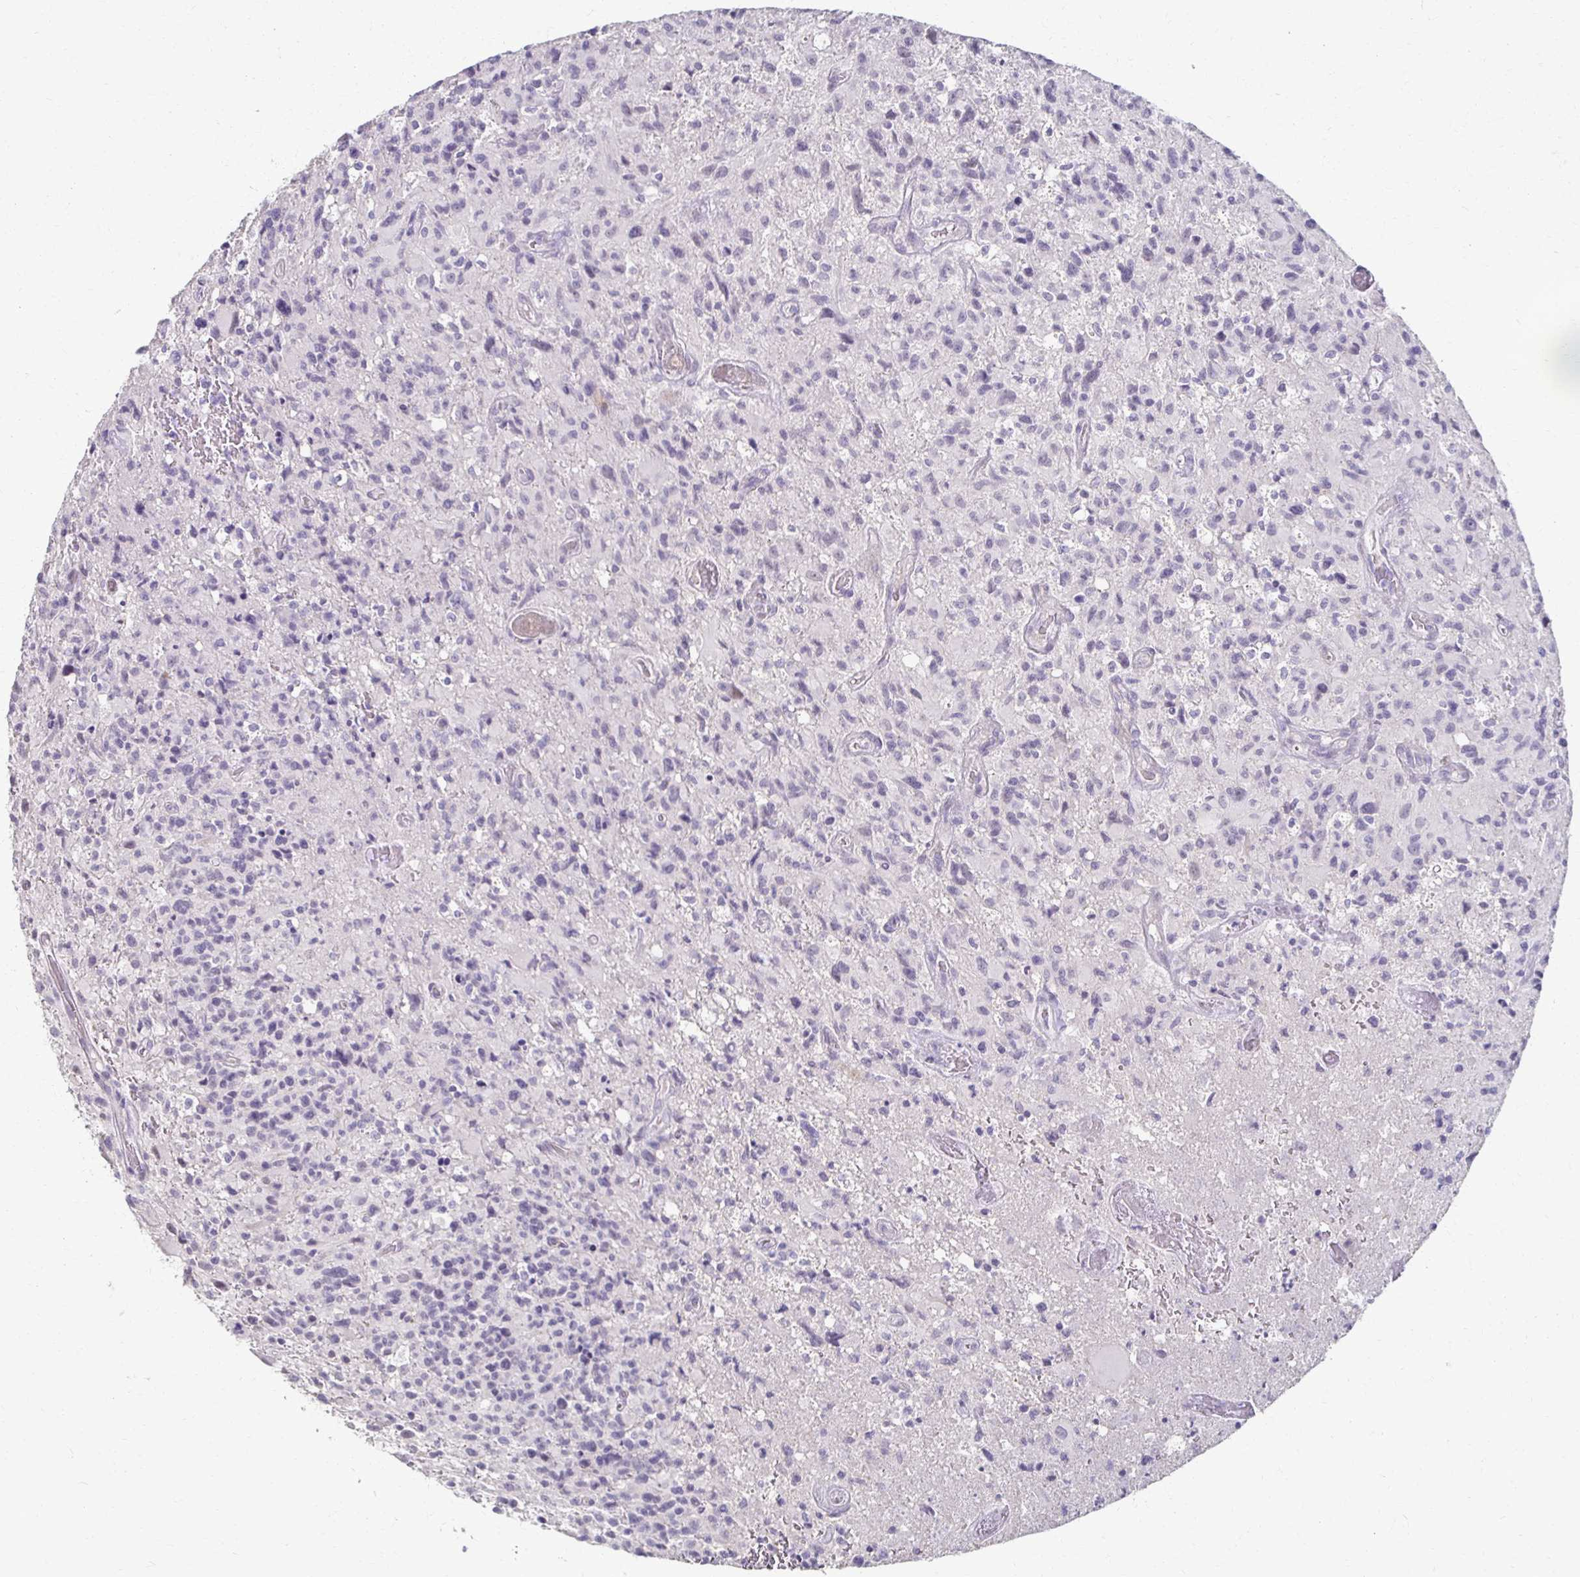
{"staining": {"intensity": "negative", "quantity": "none", "location": "none"}, "tissue": "glioma", "cell_type": "Tumor cells", "image_type": "cancer", "snomed": [{"axis": "morphology", "description": "Glioma, malignant, High grade"}, {"axis": "topography", "description": "Brain"}], "caption": "Immunohistochemistry histopathology image of neoplastic tissue: glioma stained with DAB (3,3'-diaminobenzidine) demonstrates no significant protein expression in tumor cells. Brightfield microscopy of IHC stained with DAB (3,3'-diaminobenzidine) (brown) and hematoxylin (blue), captured at high magnification.", "gene": "FOXO4", "patient": {"sex": "male", "age": 63}}